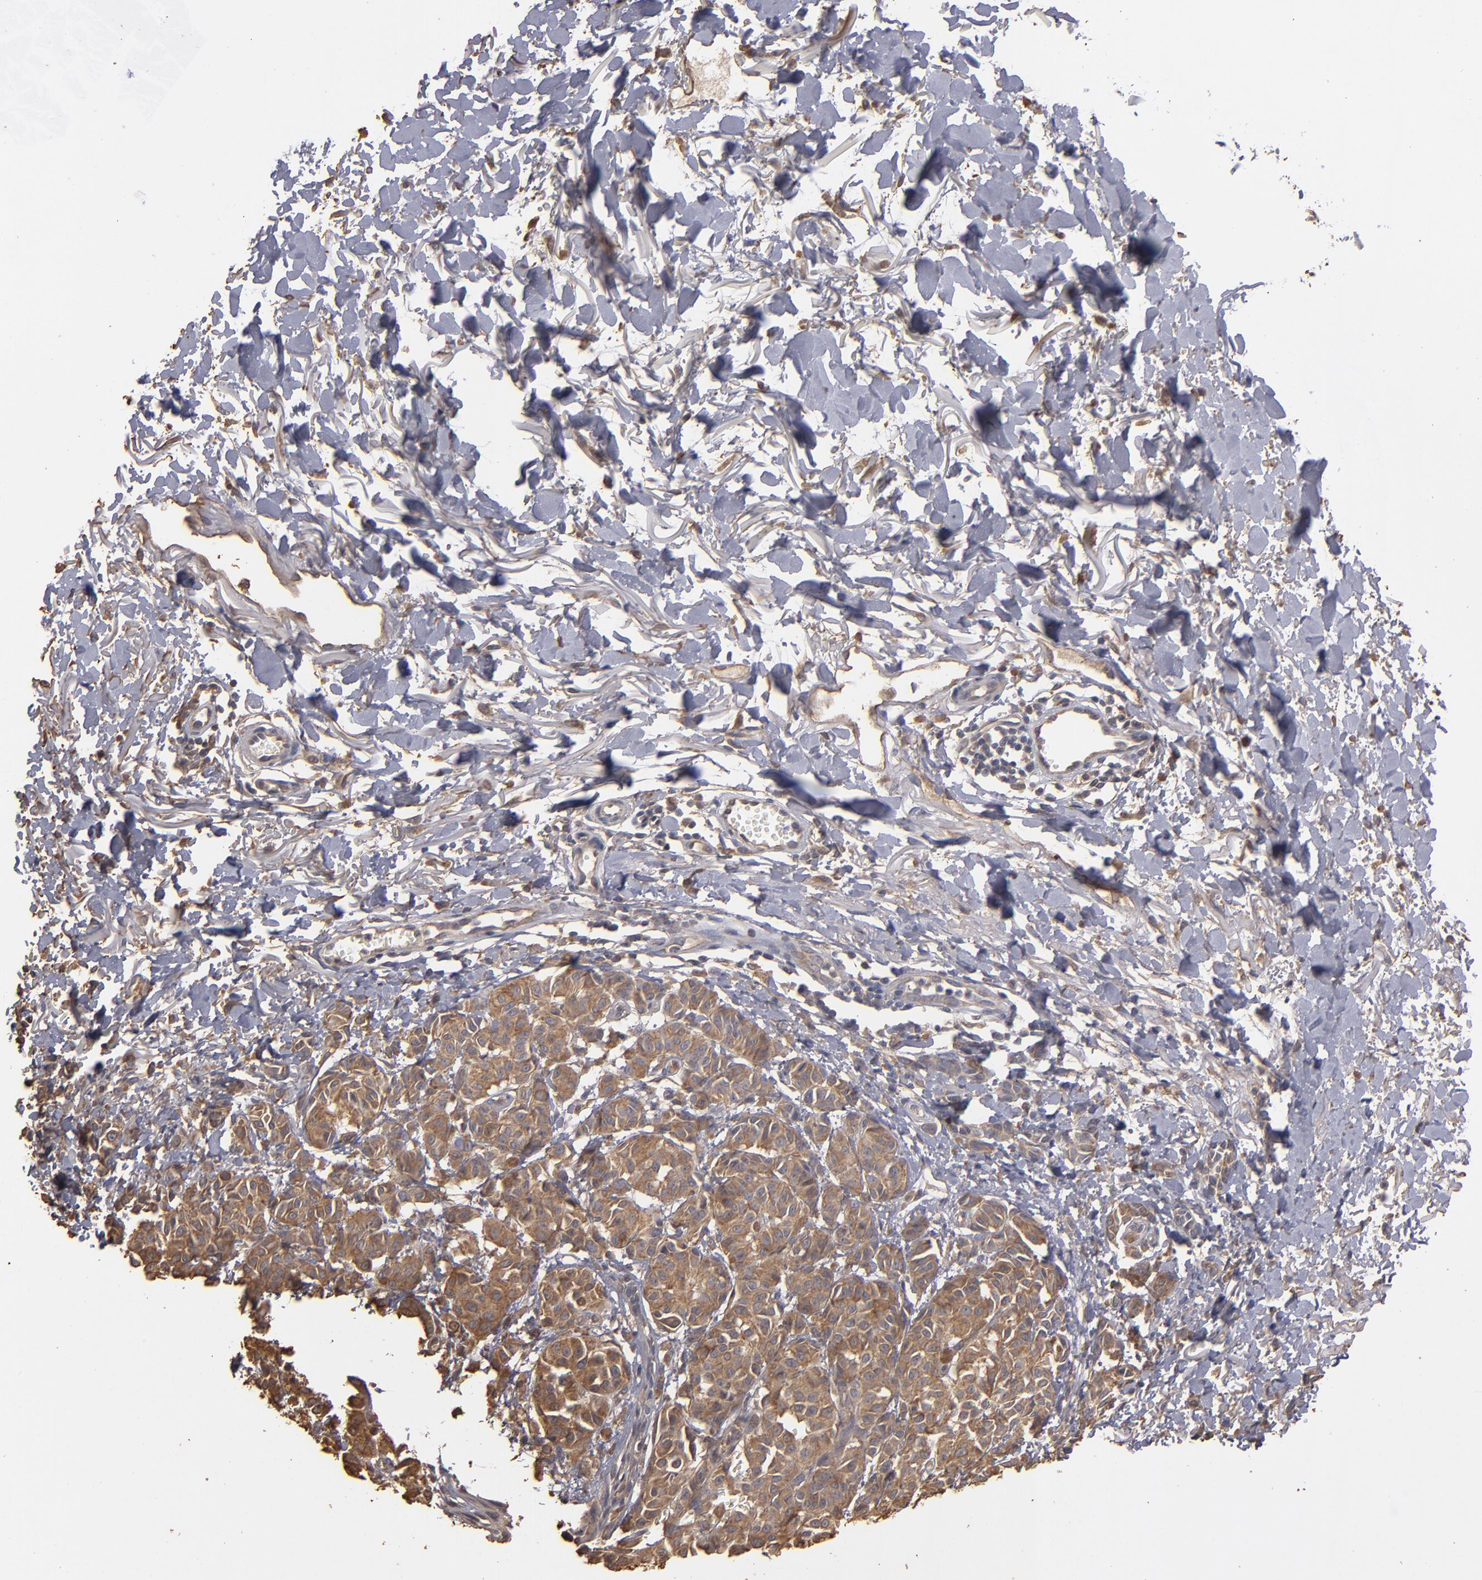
{"staining": {"intensity": "moderate", "quantity": ">75%", "location": "cytoplasmic/membranous"}, "tissue": "melanoma", "cell_type": "Tumor cells", "image_type": "cancer", "snomed": [{"axis": "morphology", "description": "Malignant melanoma, NOS"}, {"axis": "topography", "description": "Skin"}], "caption": "An IHC photomicrograph of neoplastic tissue is shown. Protein staining in brown shows moderate cytoplasmic/membranous positivity in malignant melanoma within tumor cells.", "gene": "DMD", "patient": {"sex": "male", "age": 76}}